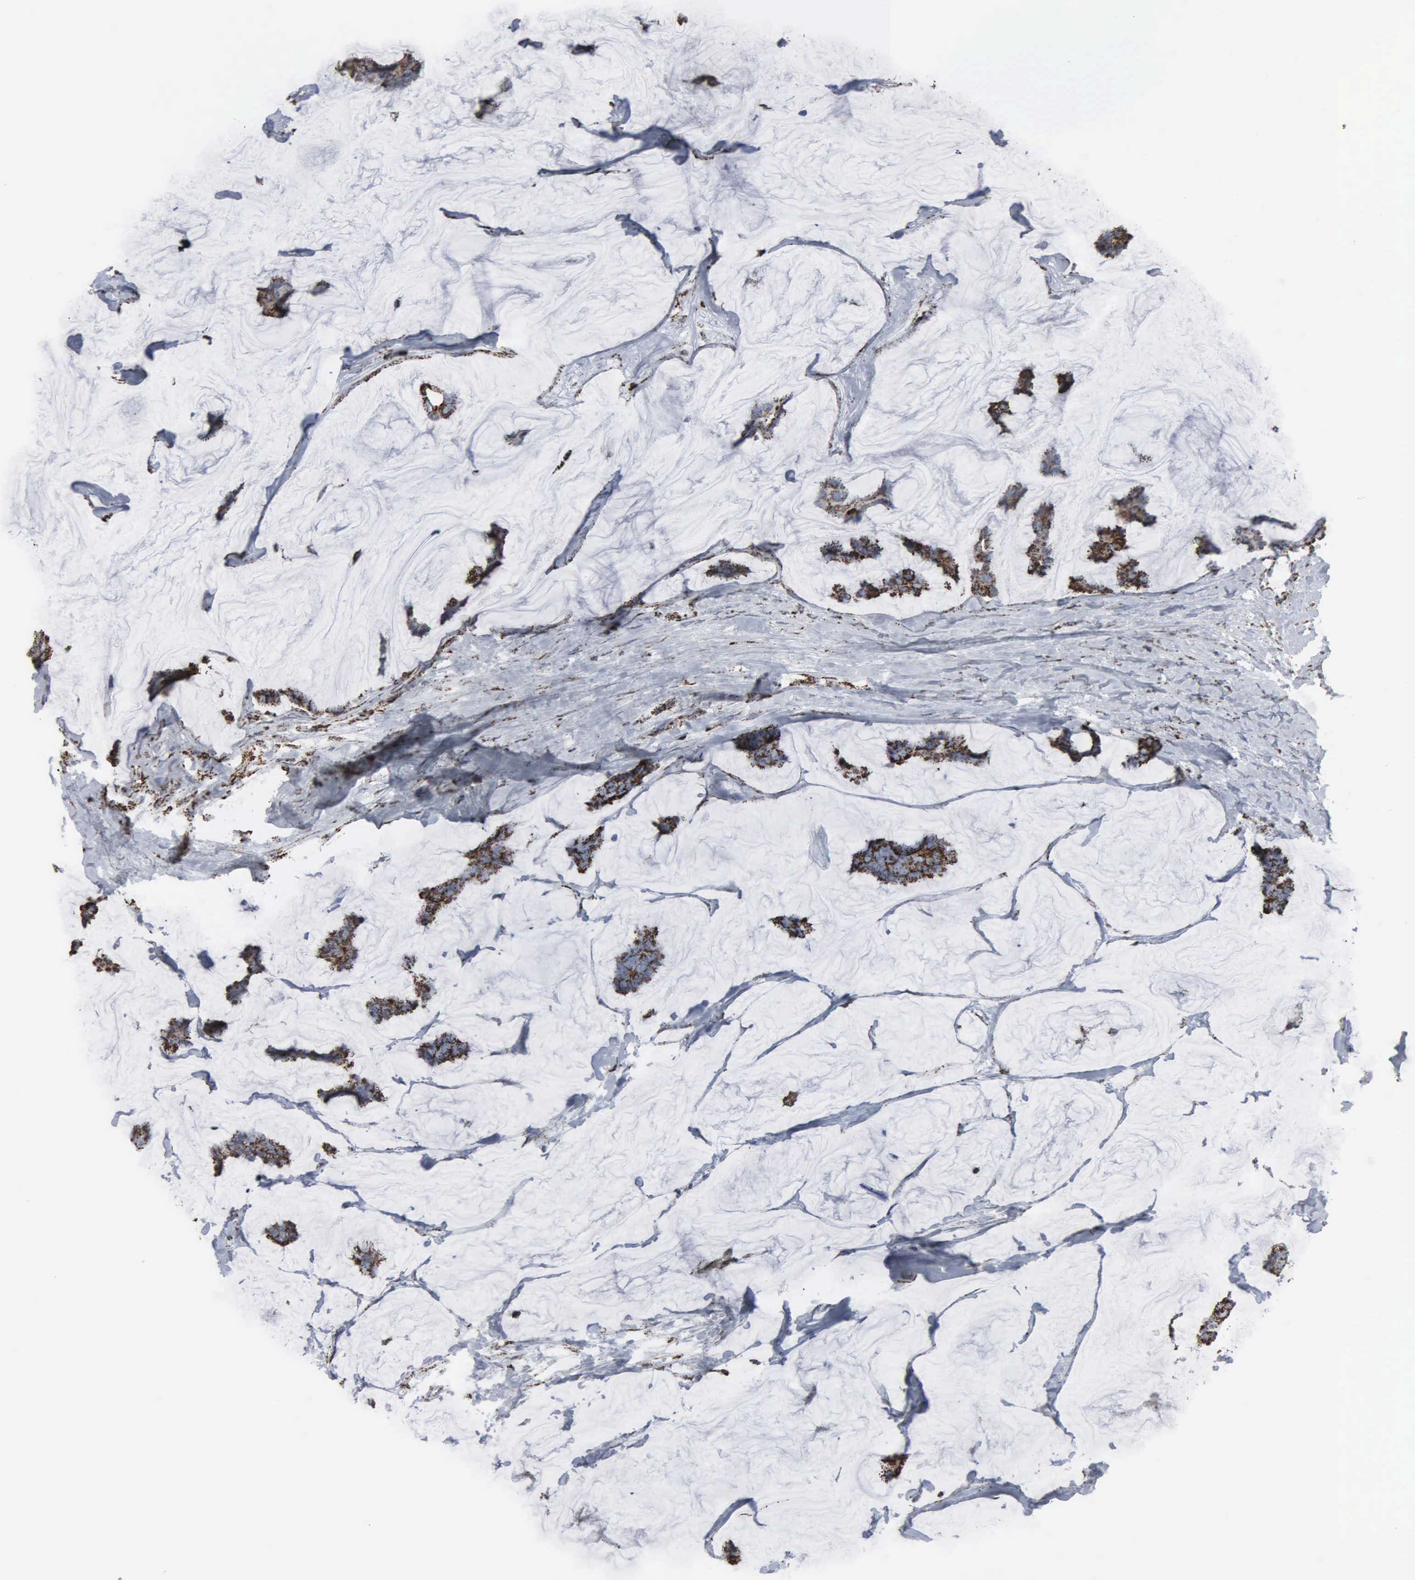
{"staining": {"intensity": "strong", "quantity": ">75%", "location": "cytoplasmic/membranous"}, "tissue": "breast cancer", "cell_type": "Tumor cells", "image_type": "cancer", "snomed": [{"axis": "morphology", "description": "Normal tissue, NOS"}, {"axis": "morphology", "description": "Duct carcinoma"}, {"axis": "topography", "description": "Breast"}], "caption": "Immunohistochemistry (IHC) micrograph of neoplastic tissue: breast cancer stained using immunohistochemistry (IHC) shows high levels of strong protein expression localized specifically in the cytoplasmic/membranous of tumor cells, appearing as a cytoplasmic/membranous brown color.", "gene": "HSPA9", "patient": {"sex": "female", "age": 50}}